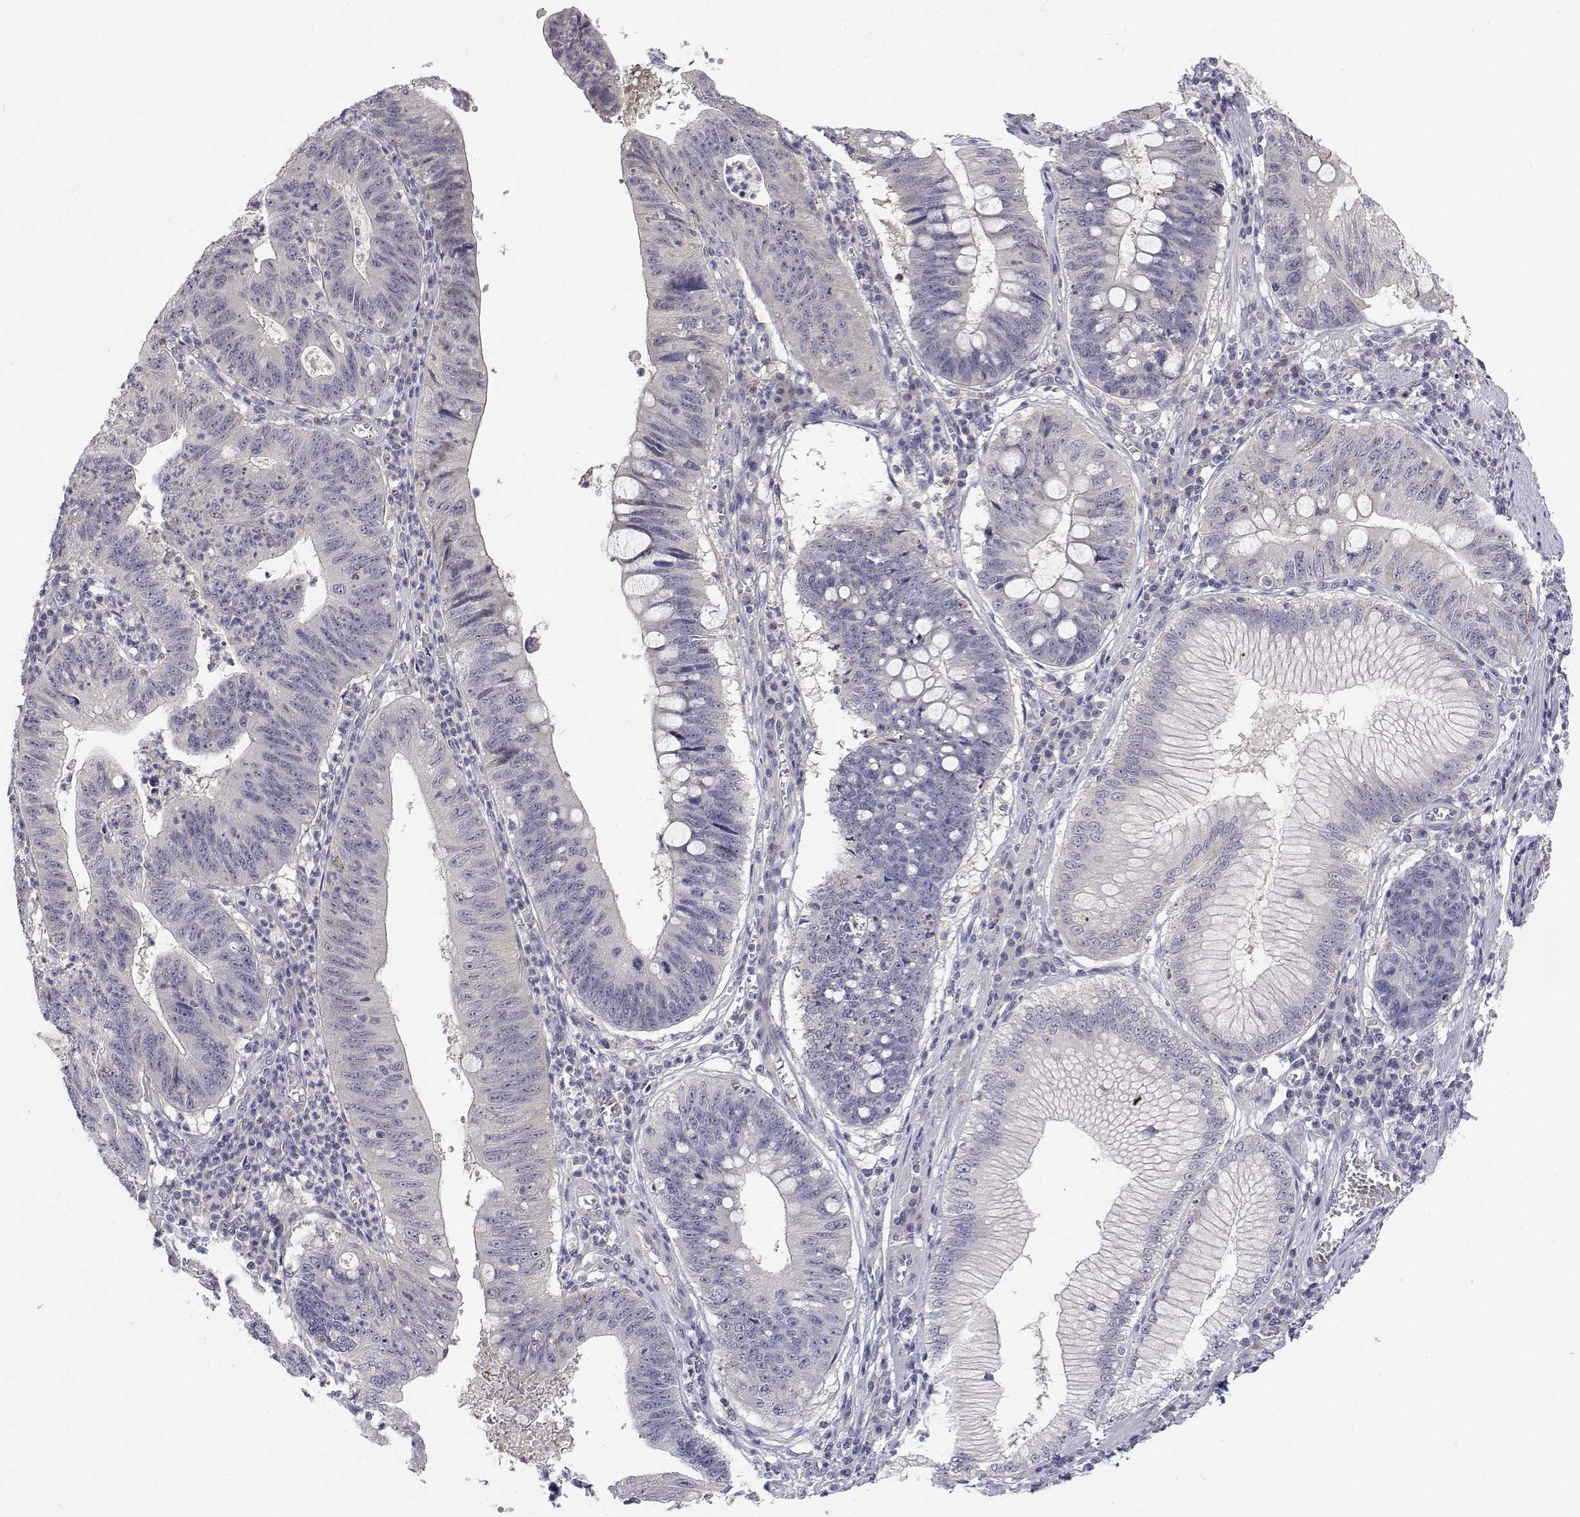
{"staining": {"intensity": "negative", "quantity": "none", "location": "none"}, "tissue": "stomach cancer", "cell_type": "Tumor cells", "image_type": "cancer", "snomed": [{"axis": "morphology", "description": "Adenocarcinoma, NOS"}, {"axis": "topography", "description": "Stomach"}], "caption": "The image demonstrates no staining of tumor cells in stomach cancer.", "gene": "MYPN", "patient": {"sex": "male", "age": 59}}